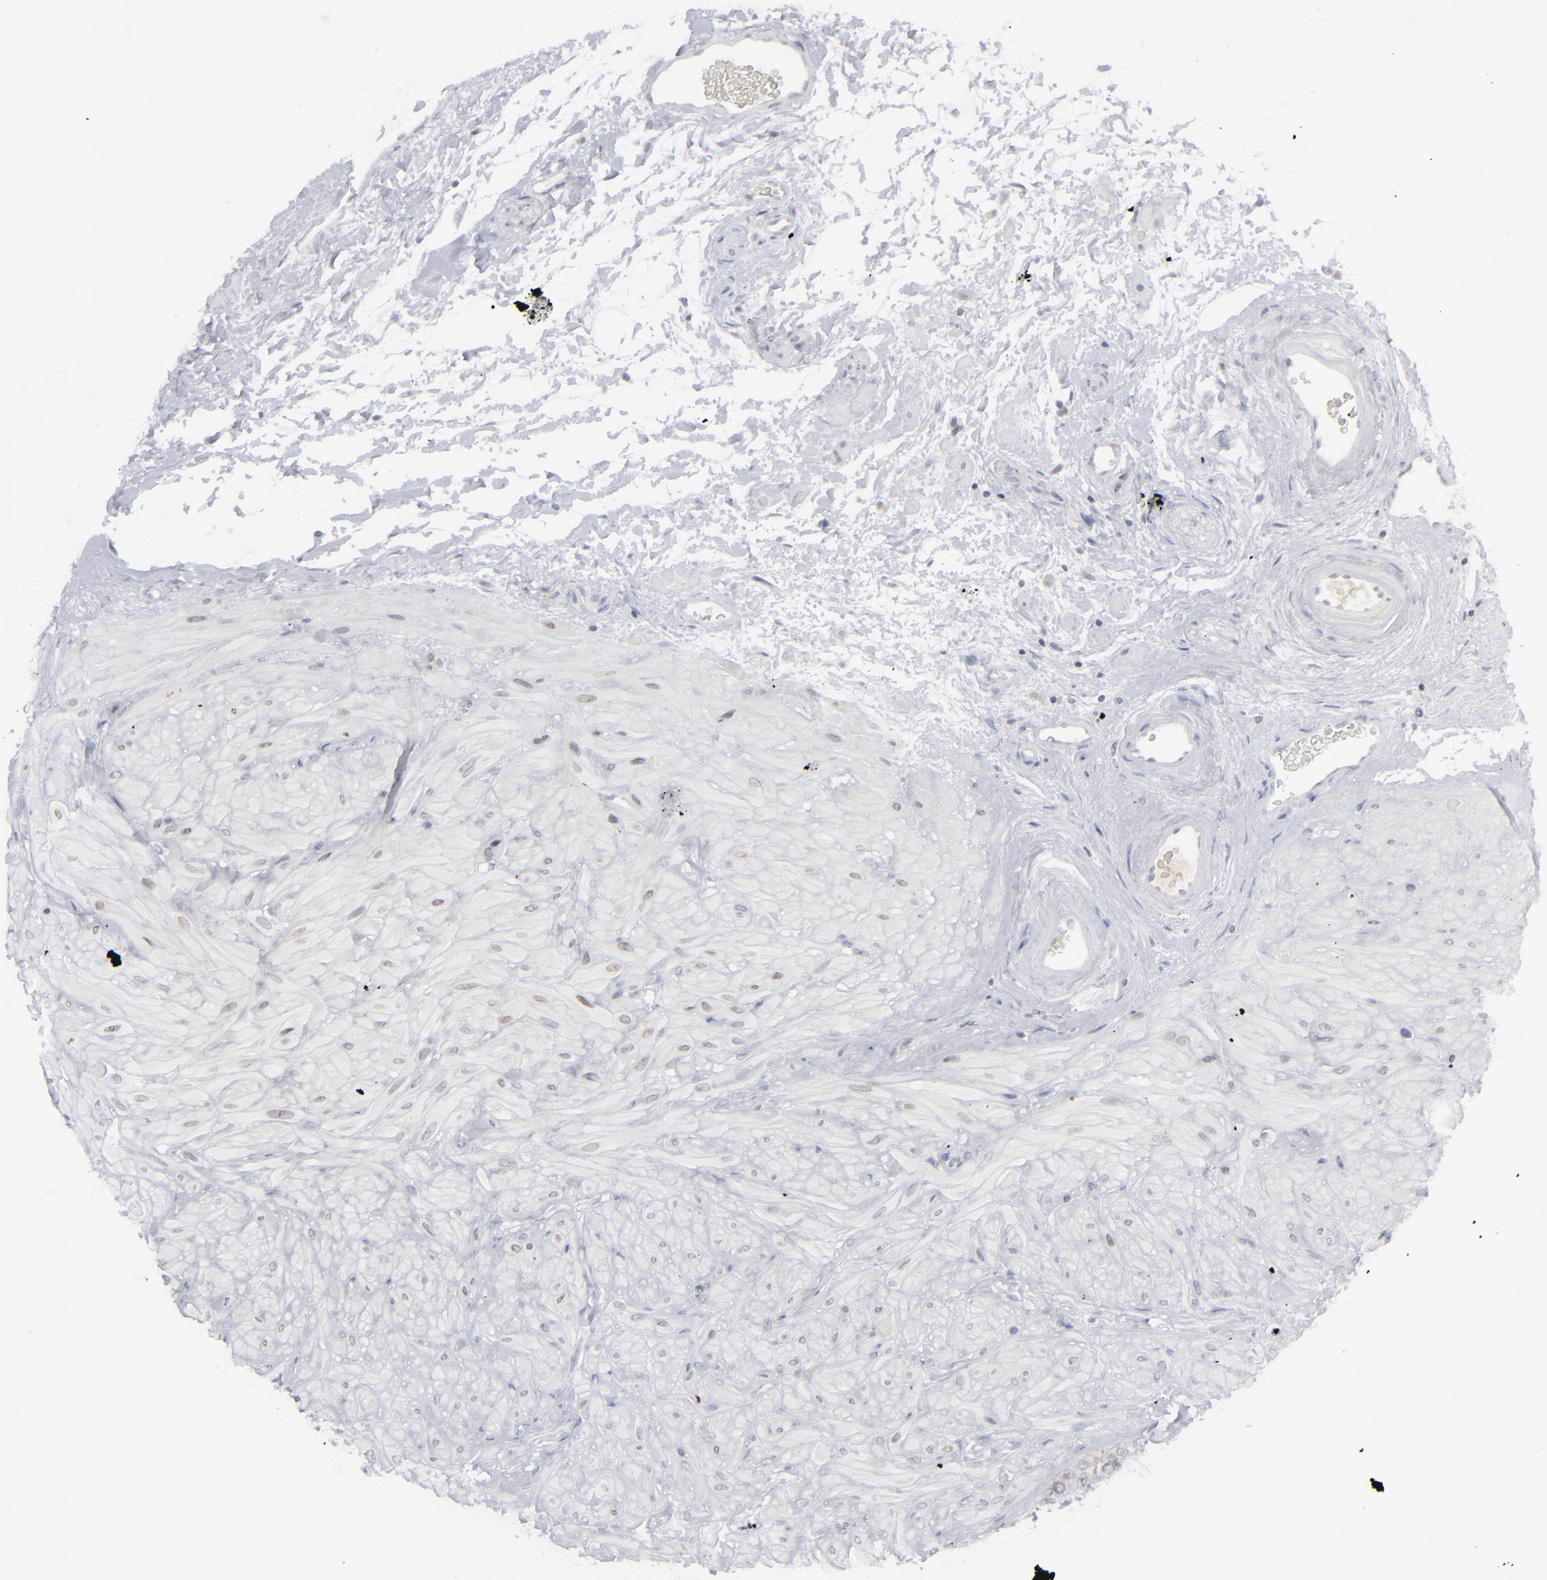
{"staining": {"intensity": "weak", "quantity": "<25%", "location": "cytoplasmic/membranous"}, "tissue": "seminal vesicle", "cell_type": "Glandular cells", "image_type": "normal", "snomed": [{"axis": "morphology", "description": "Normal tissue, NOS"}, {"axis": "topography", "description": "Seminal veicle"}], "caption": "High power microscopy image of an IHC micrograph of normal seminal vesicle, revealing no significant staining in glandular cells.", "gene": "NUP88", "patient": {"sex": "male", "age": 63}}